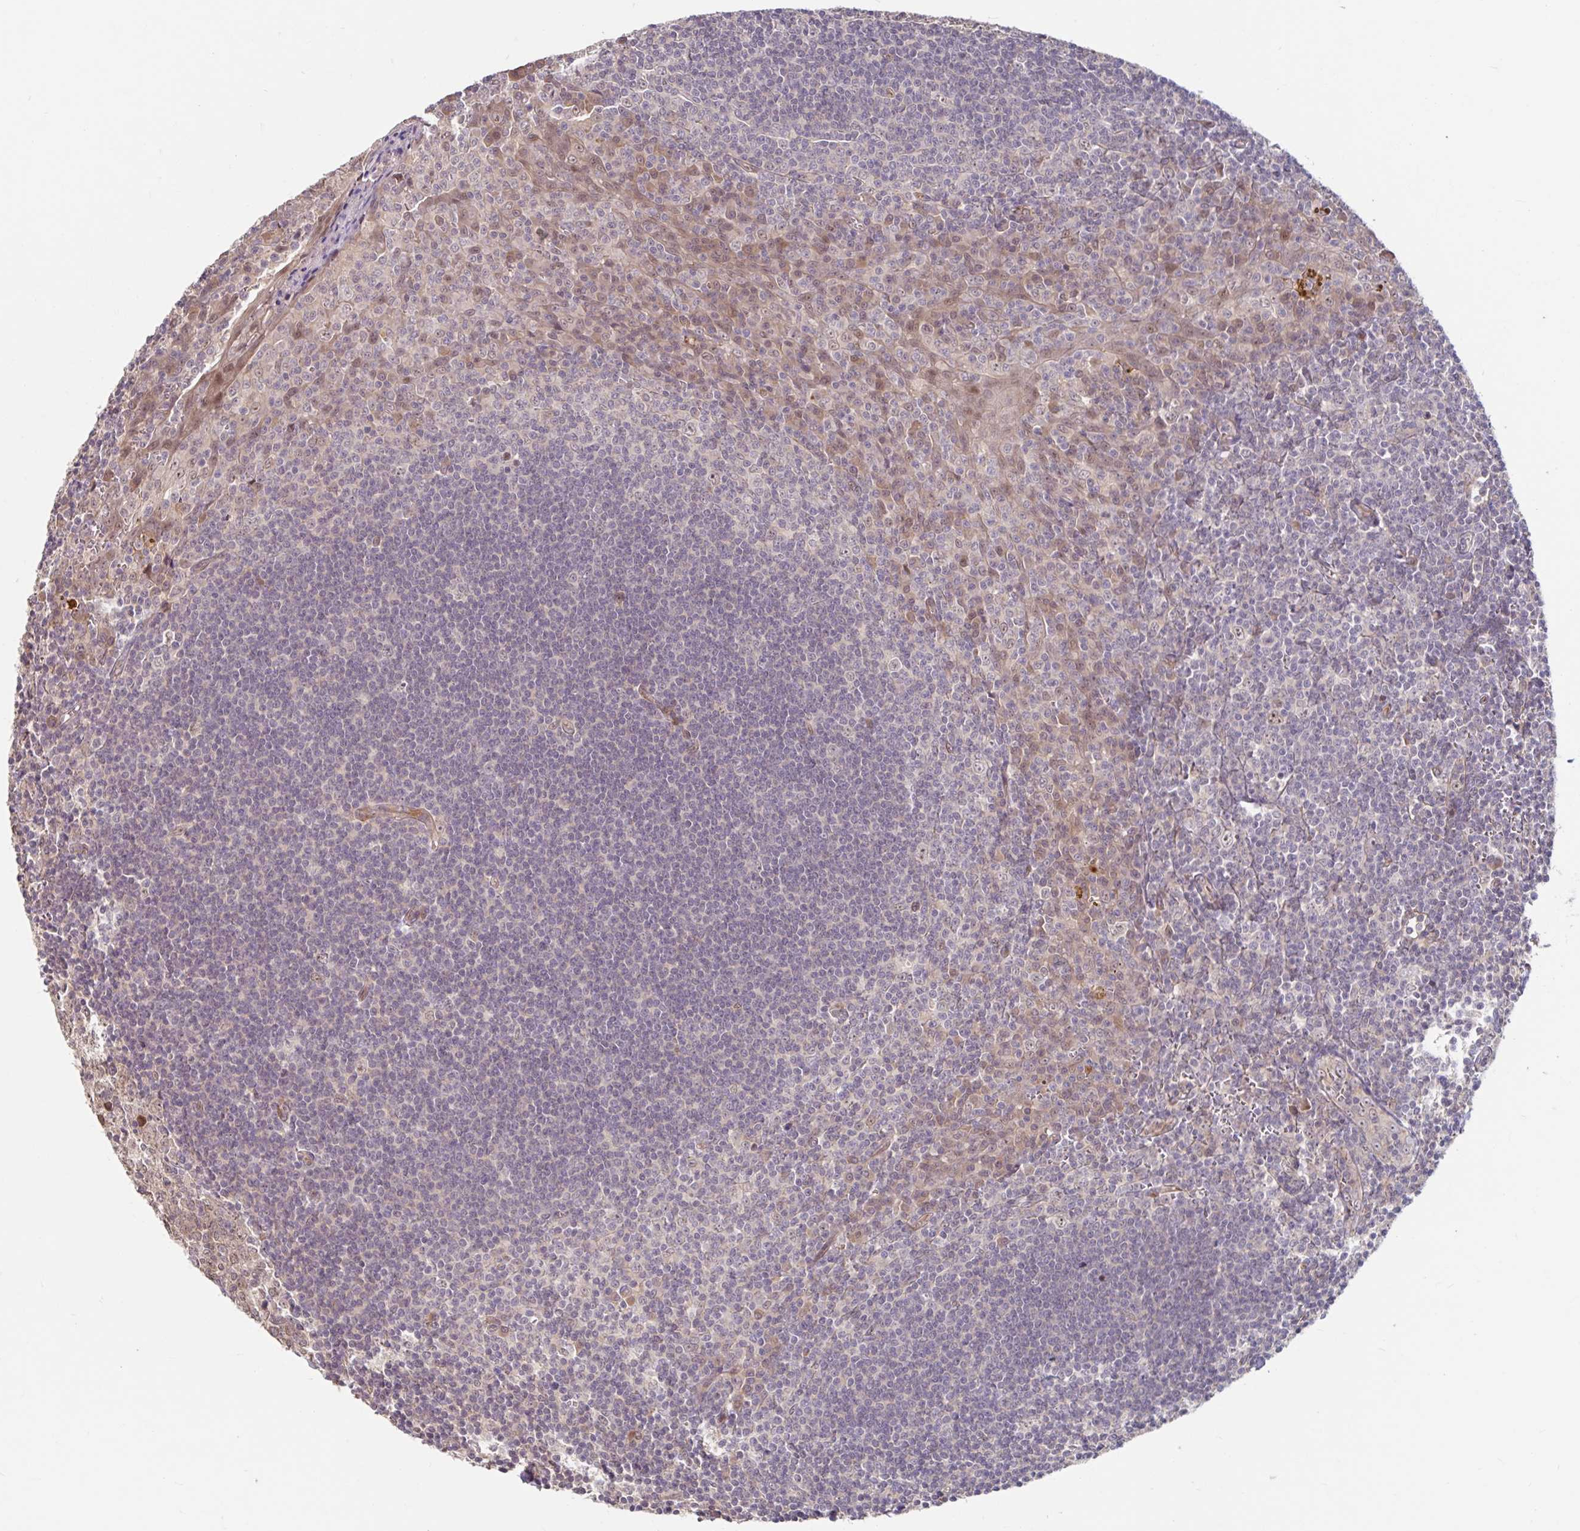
{"staining": {"intensity": "negative", "quantity": "none", "location": "none"}, "tissue": "tonsil", "cell_type": "Germinal center cells", "image_type": "normal", "snomed": [{"axis": "morphology", "description": "Normal tissue, NOS"}, {"axis": "topography", "description": "Tonsil"}], "caption": "A high-resolution photomicrograph shows immunohistochemistry (IHC) staining of normal tonsil, which demonstrates no significant staining in germinal center cells.", "gene": "STYXL1", "patient": {"sex": "male", "age": 27}}